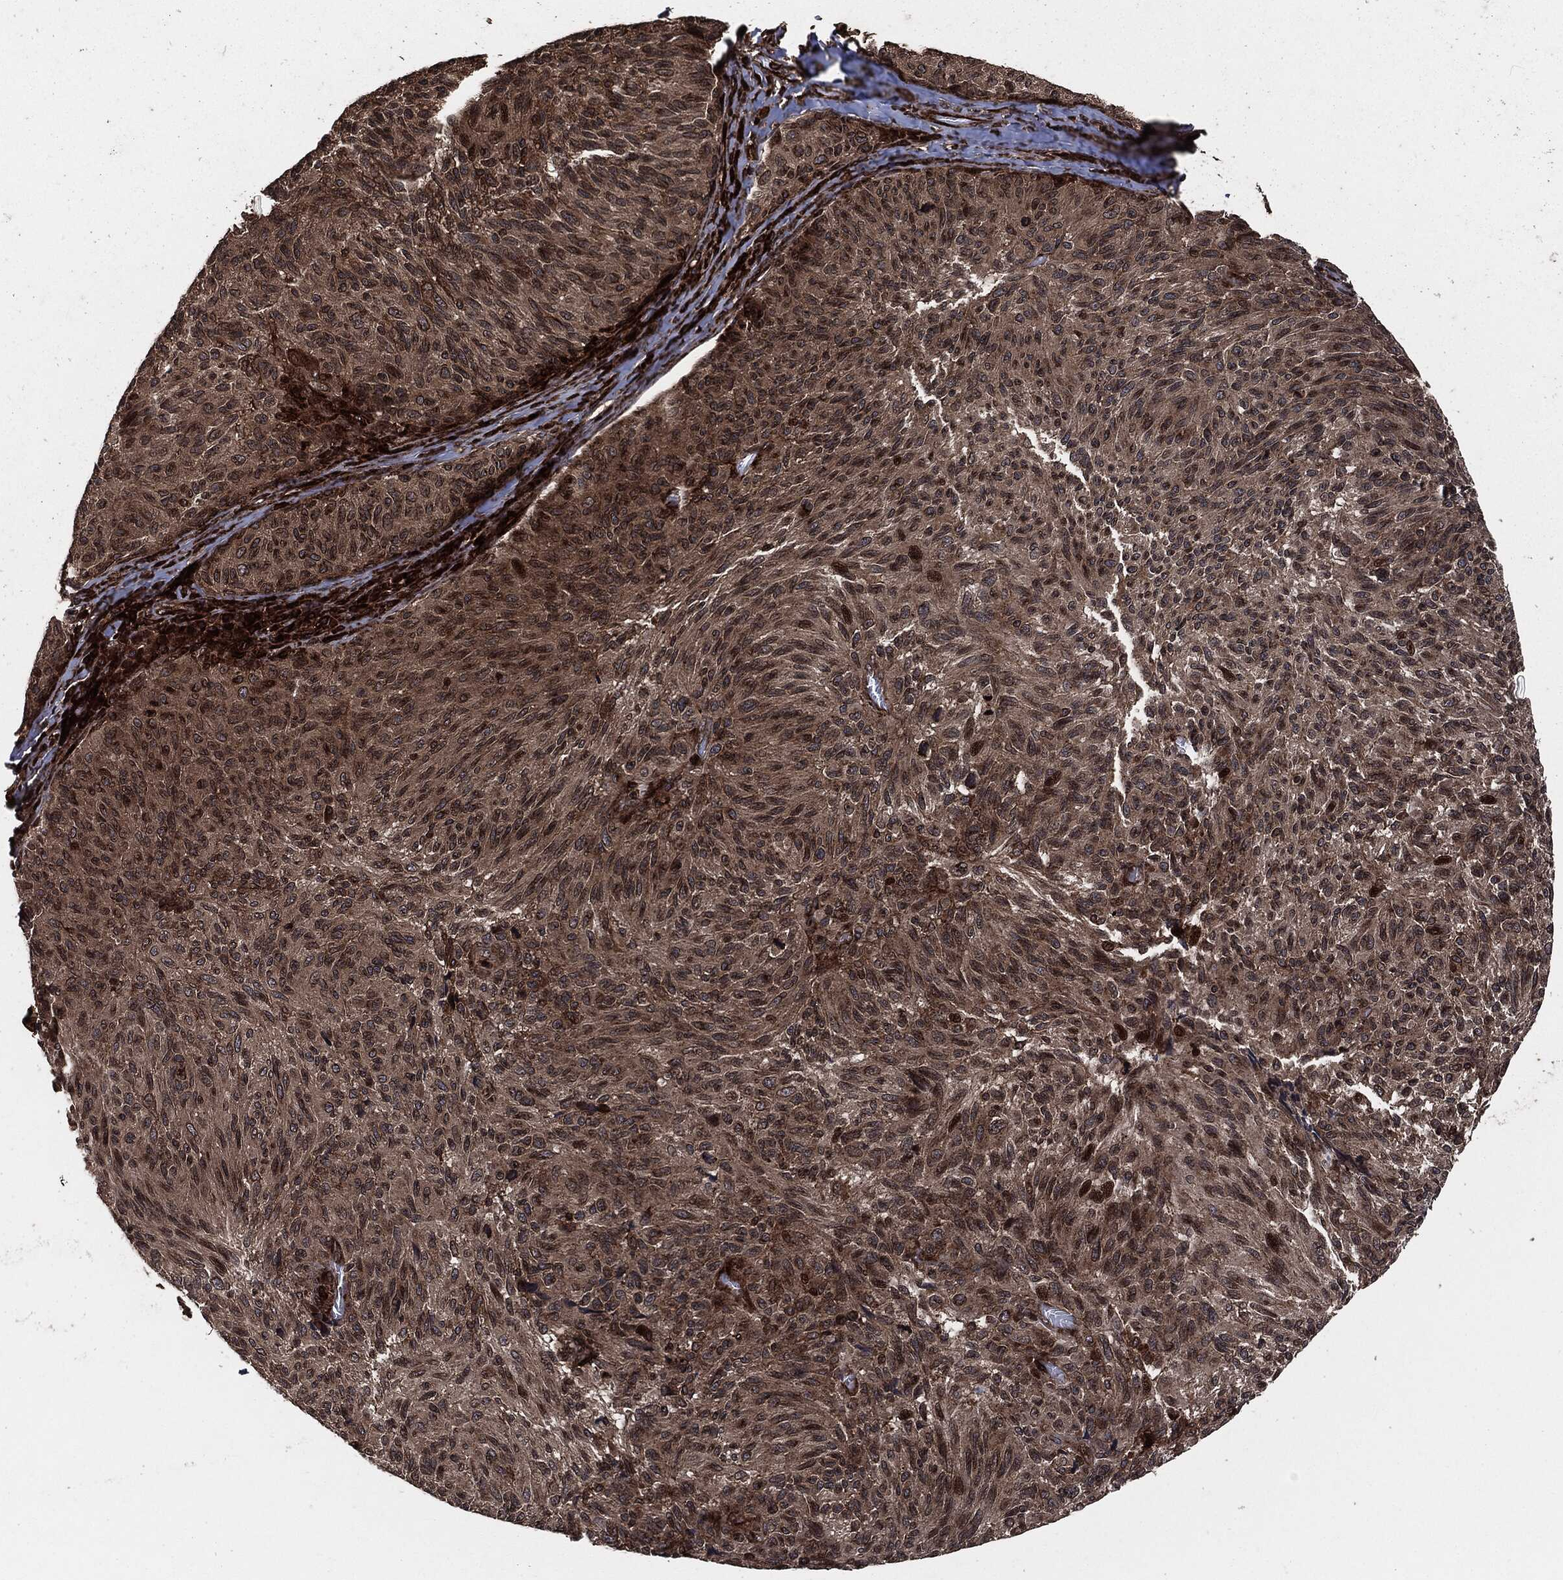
{"staining": {"intensity": "moderate", "quantity": ">75%", "location": "cytoplasmic/membranous"}, "tissue": "melanoma", "cell_type": "Tumor cells", "image_type": "cancer", "snomed": [{"axis": "morphology", "description": "Malignant melanoma, NOS"}, {"axis": "topography", "description": "Skin"}], "caption": "Immunohistochemical staining of malignant melanoma shows medium levels of moderate cytoplasmic/membranous protein positivity in about >75% of tumor cells.", "gene": "IFIT1", "patient": {"sex": "female", "age": 73}}